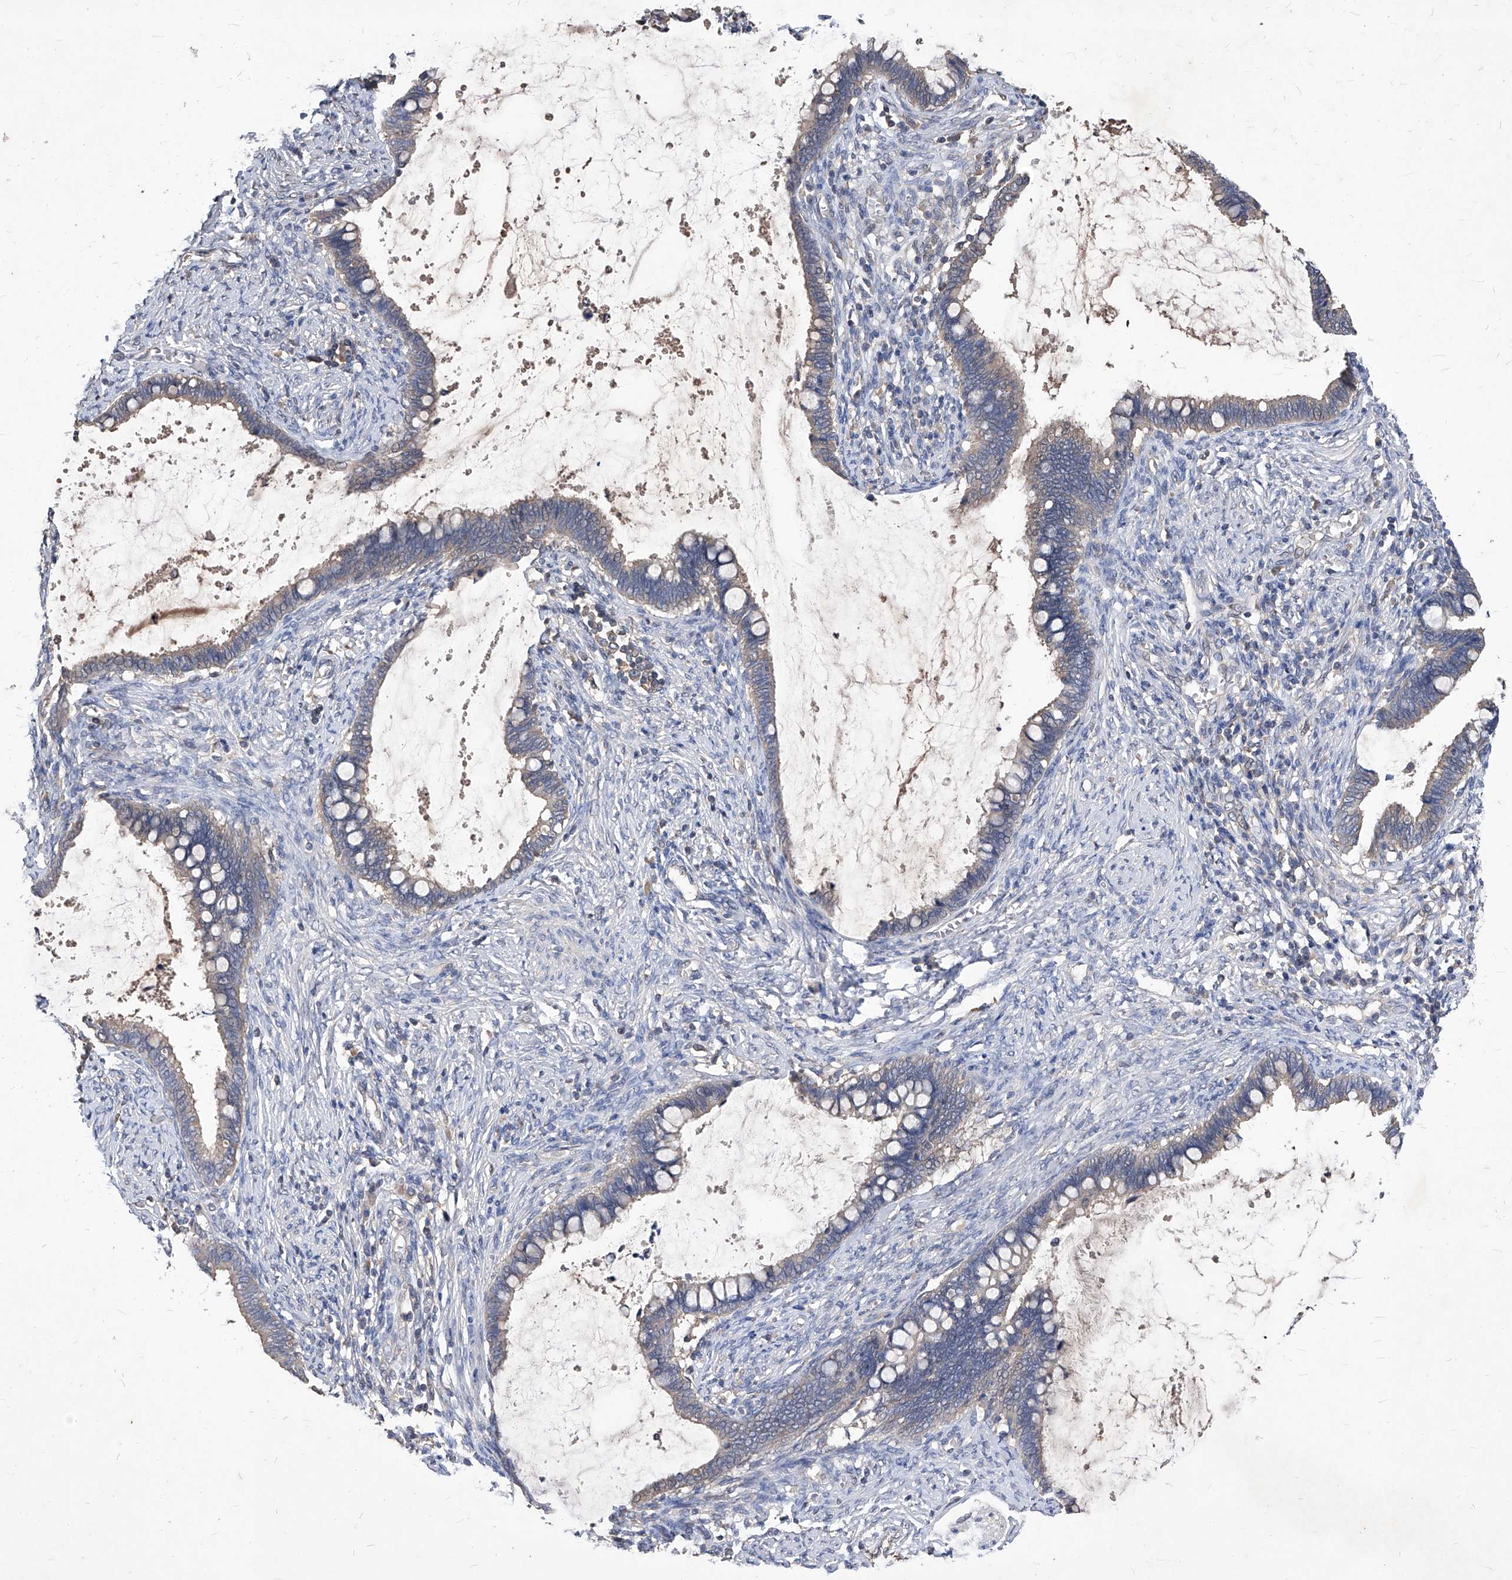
{"staining": {"intensity": "weak", "quantity": "<25%", "location": "cytoplasmic/membranous"}, "tissue": "cervical cancer", "cell_type": "Tumor cells", "image_type": "cancer", "snomed": [{"axis": "morphology", "description": "Adenocarcinoma, NOS"}, {"axis": "topography", "description": "Cervix"}], "caption": "This photomicrograph is of cervical cancer (adenocarcinoma) stained with IHC to label a protein in brown with the nuclei are counter-stained blue. There is no staining in tumor cells.", "gene": "SYNGR1", "patient": {"sex": "female", "age": 44}}